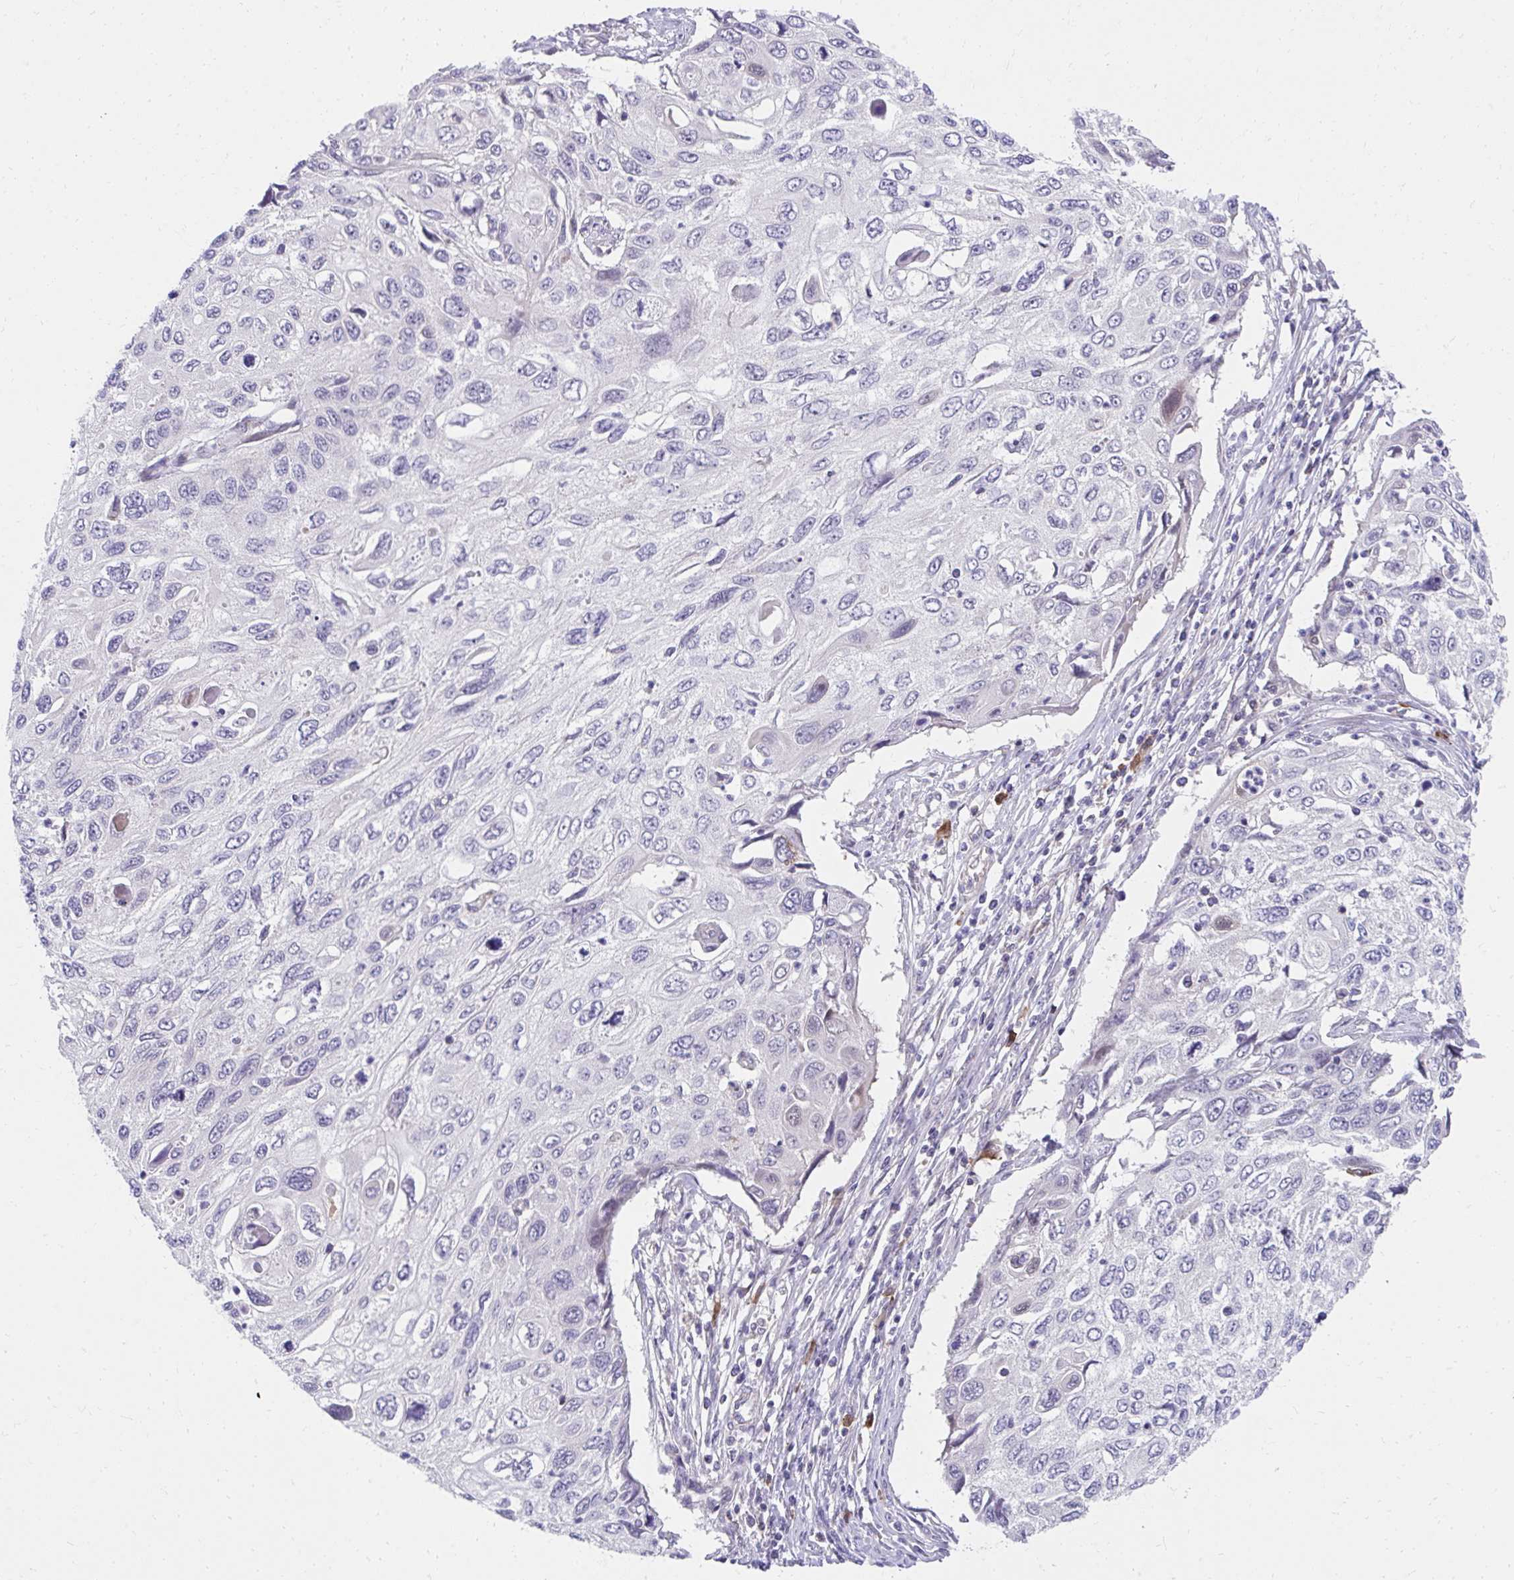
{"staining": {"intensity": "negative", "quantity": "none", "location": "none"}, "tissue": "cervical cancer", "cell_type": "Tumor cells", "image_type": "cancer", "snomed": [{"axis": "morphology", "description": "Squamous cell carcinoma, NOS"}, {"axis": "topography", "description": "Cervix"}], "caption": "The photomicrograph displays no staining of tumor cells in squamous cell carcinoma (cervical).", "gene": "SLAMF7", "patient": {"sex": "female", "age": 70}}